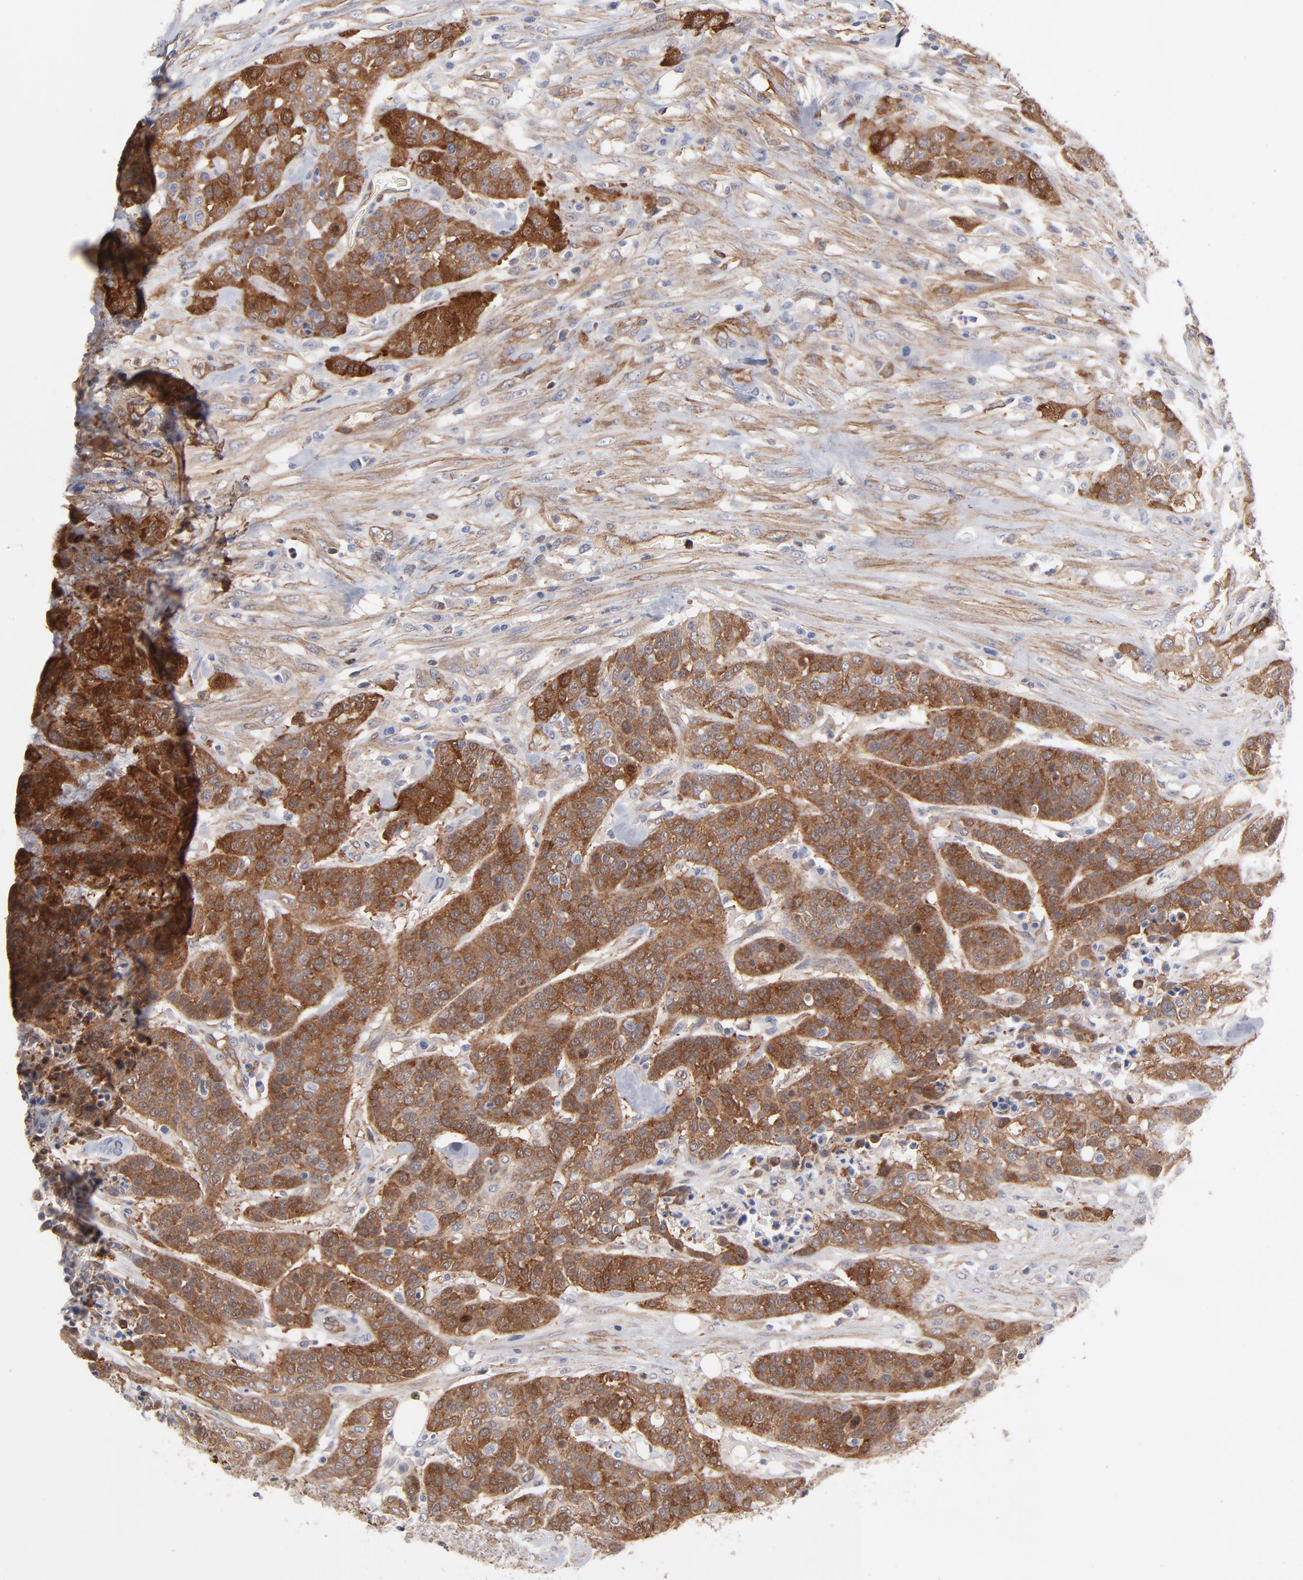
{"staining": {"intensity": "moderate", "quantity": ">75%", "location": "cytoplasmic/membranous"}, "tissue": "urothelial cancer", "cell_type": "Tumor cells", "image_type": "cancer", "snomed": [{"axis": "morphology", "description": "Urothelial carcinoma, High grade"}, {"axis": "topography", "description": "Urinary bladder"}], "caption": "DAB (3,3'-diaminobenzidine) immunohistochemical staining of human high-grade urothelial carcinoma displays moderate cytoplasmic/membranous protein expression in about >75% of tumor cells.", "gene": "PXN", "patient": {"sex": "male", "age": 74}}